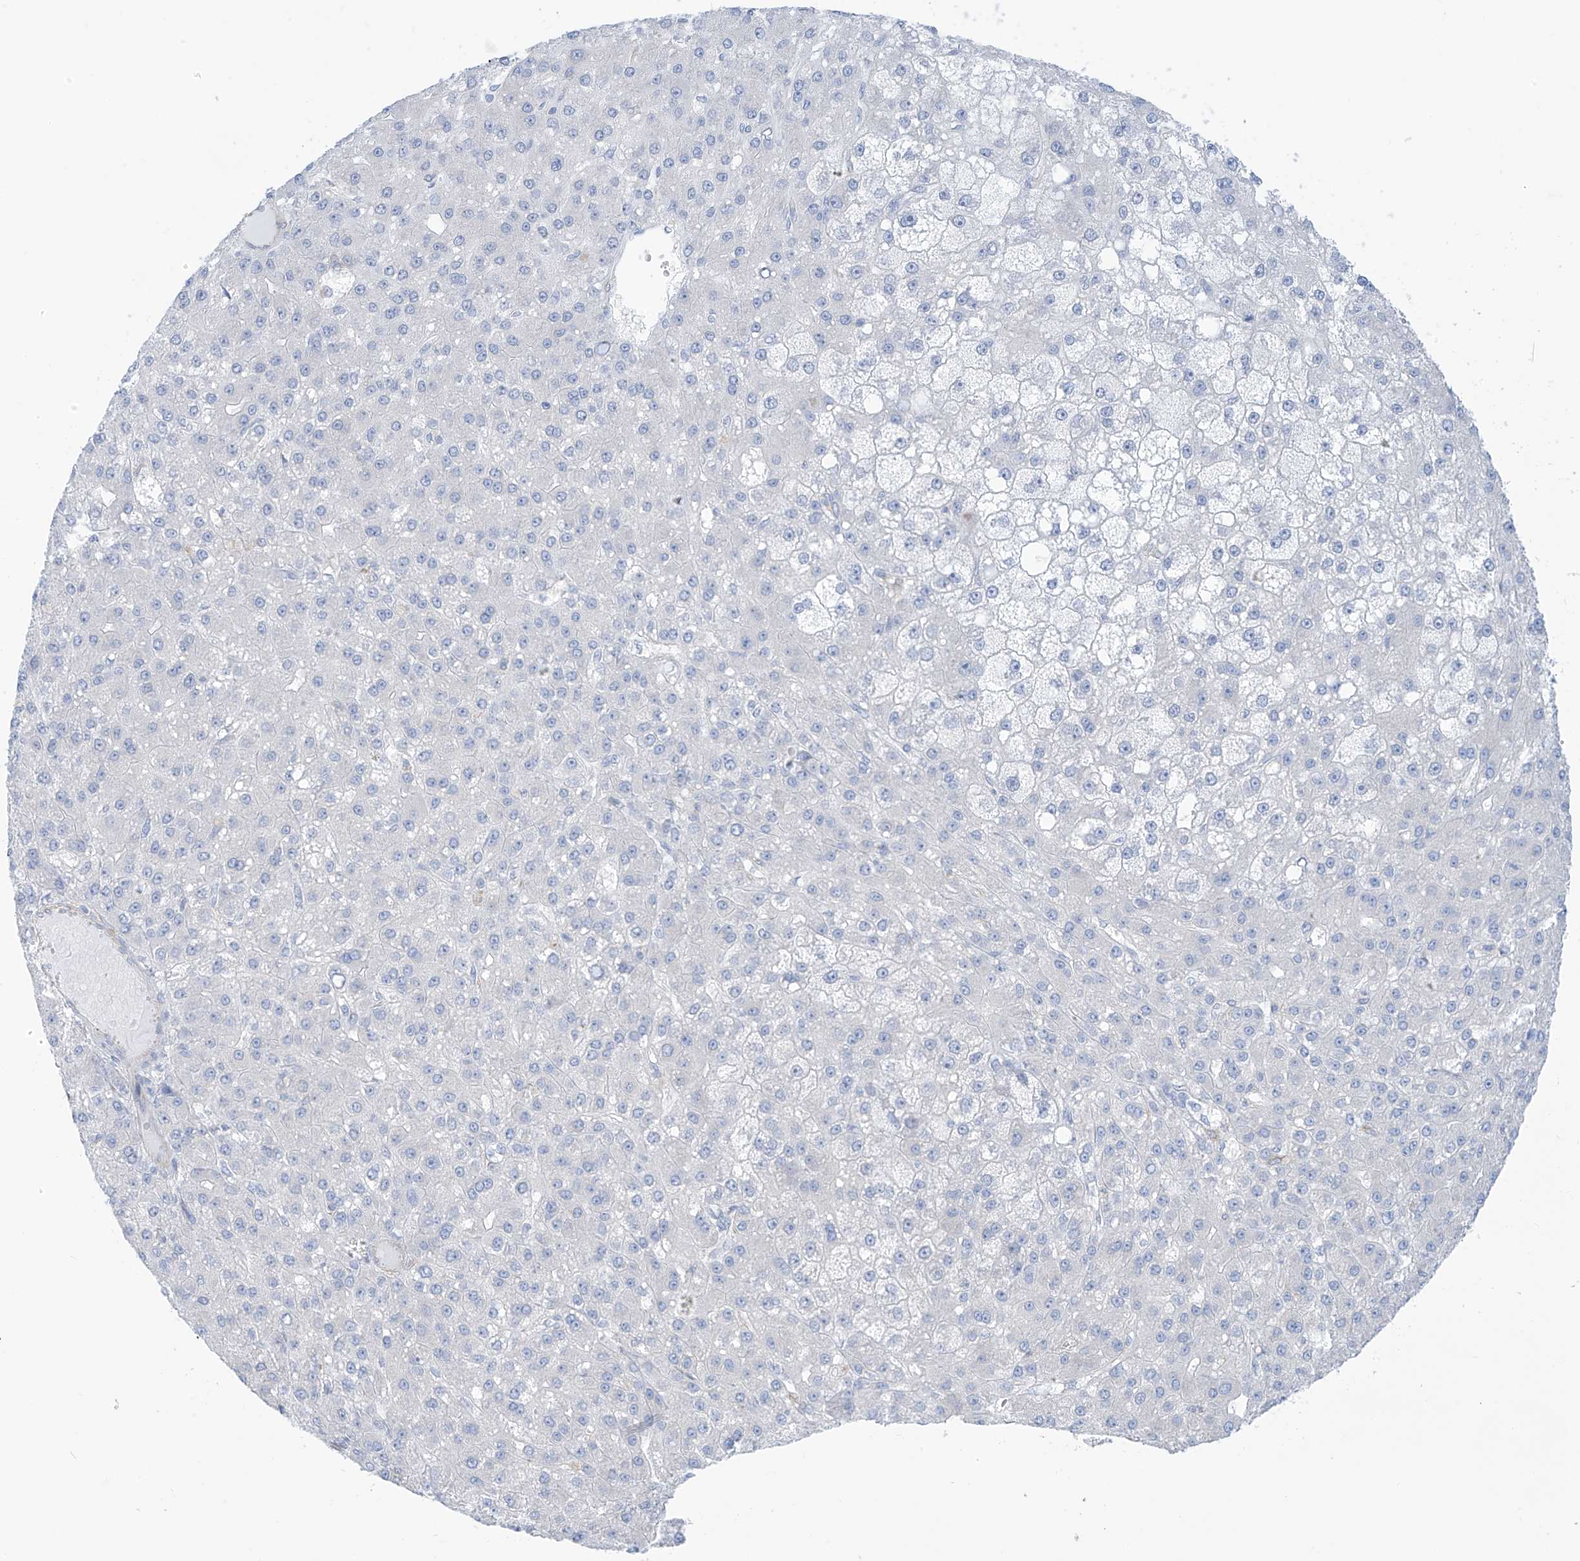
{"staining": {"intensity": "negative", "quantity": "none", "location": "none"}, "tissue": "liver cancer", "cell_type": "Tumor cells", "image_type": "cancer", "snomed": [{"axis": "morphology", "description": "Carcinoma, Hepatocellular, NOS"}, {"axis": "topography", "description": "Liver"}], "caption": "This is a micrograph of IHC staining of liver cancer (hepatocellular carcinoma), which shows no staining in tumor cells.", "gene": "RCN2", "patient": {"sex": "male", "age": 67}}